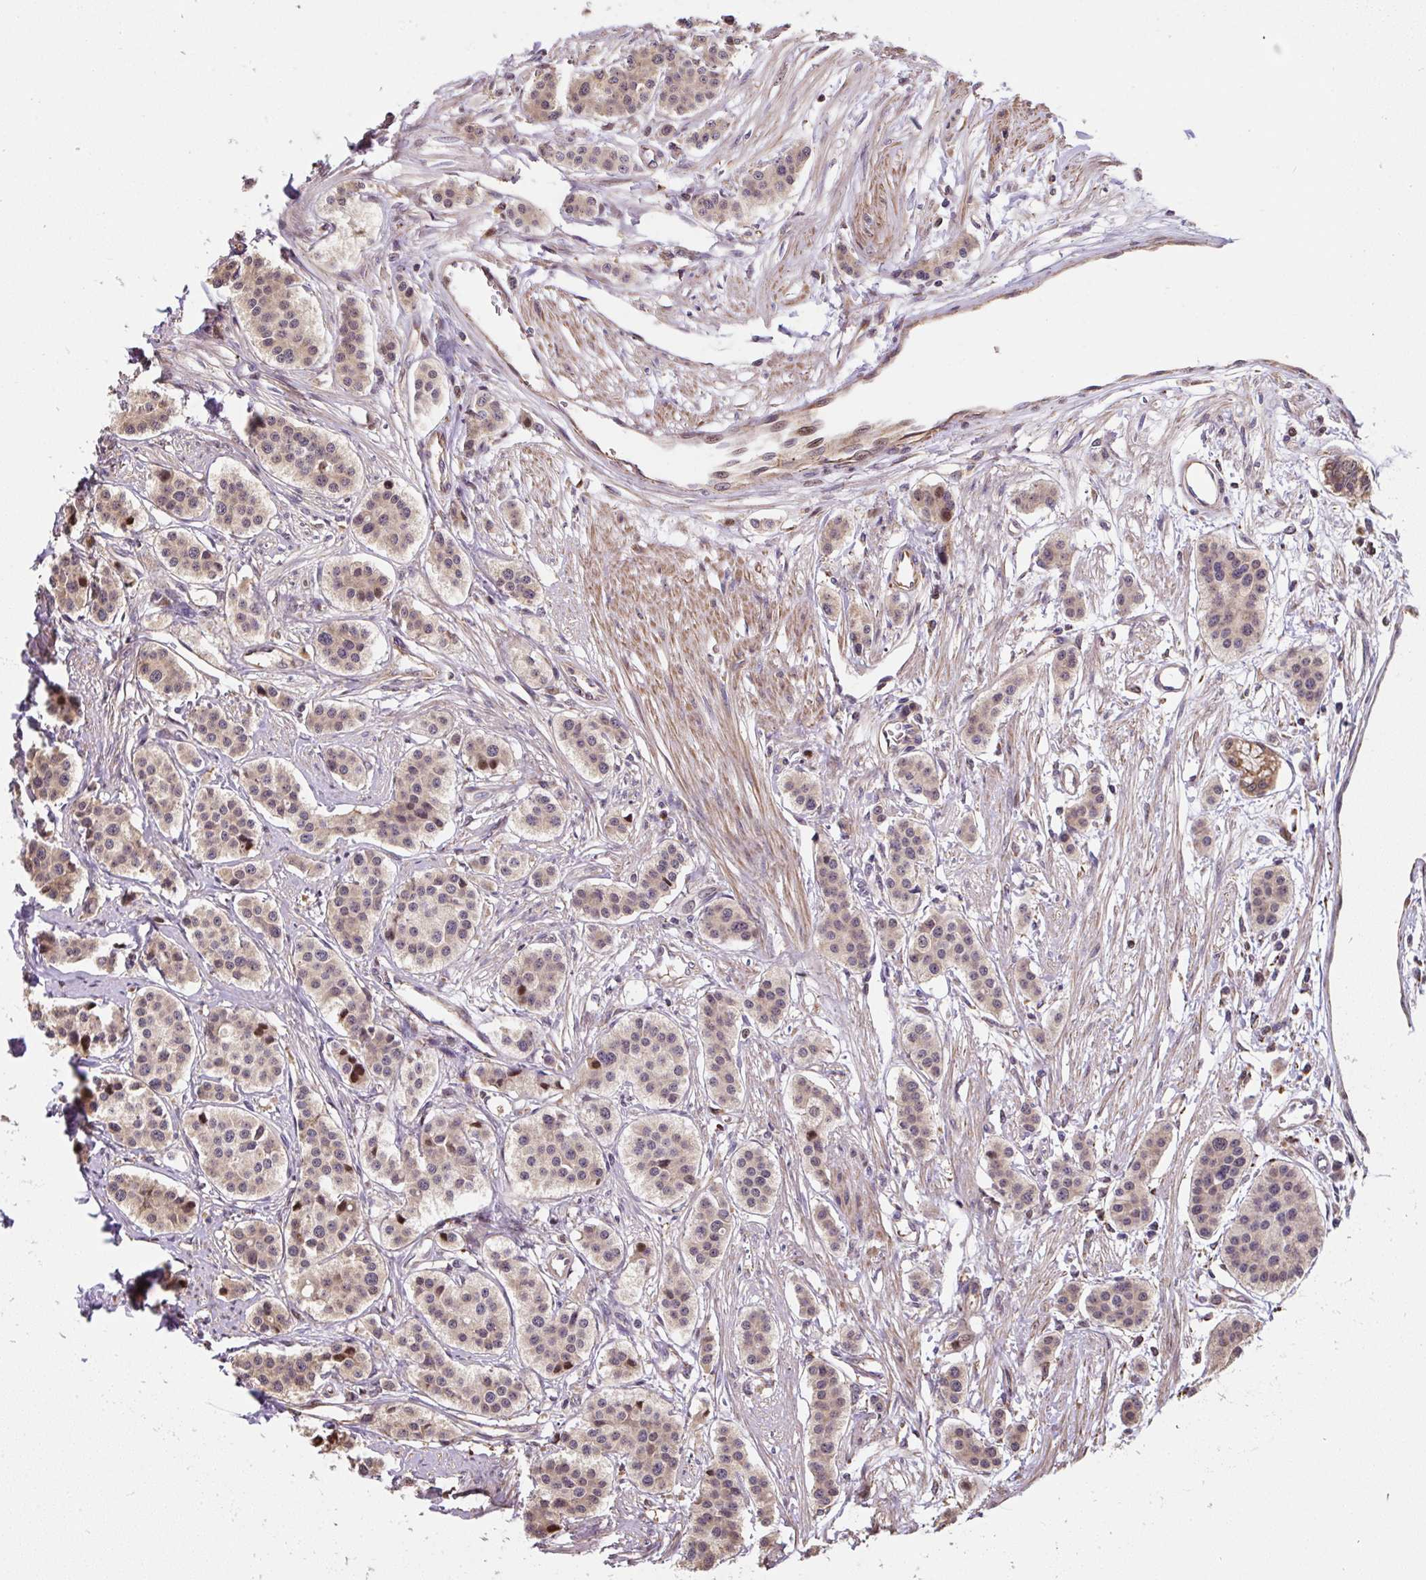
{"staining": {"intensity": "weak", "quantity": "25%-75%", "location": "cytoplasmic/membranous,nuclear"}, "tissue": "carcinoid", "cell_type": "Tumor cells", "image_type": "cancer", "snomed": [{"axis": "morphology", "description": "Carcinoid, malignant, NOS"}, {"axis": "topography", "description": "Small intestine"}], "caption": "Carcinoid tissue exhibits weak cytoplasmic/membranous and nuclear positivity in approximately 25%-75% of tumor cells, visualized by immunohistochemistry.", "gene": "PUS7L", "patient": {"sex": "male", "age": 60}}